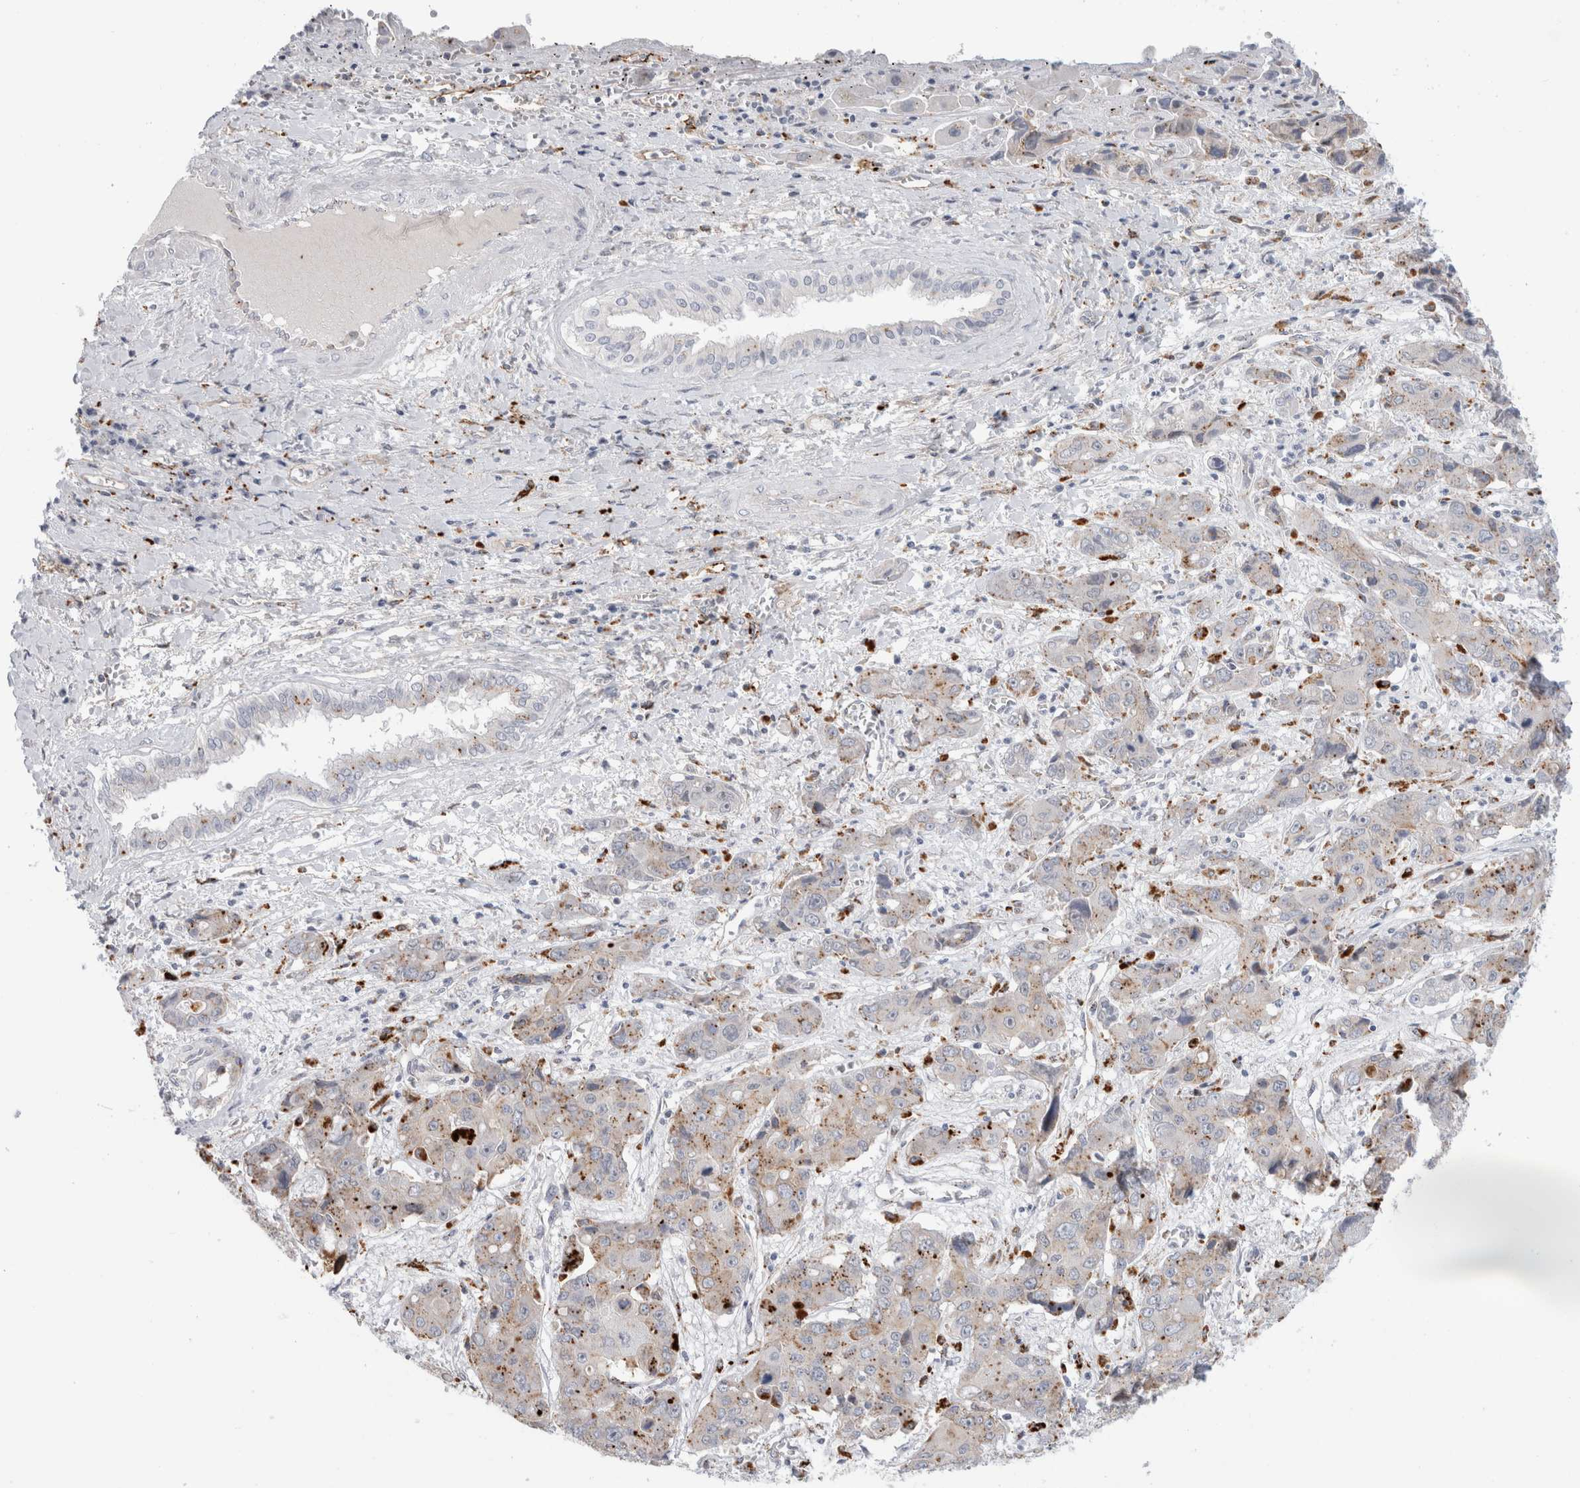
{"staining": {"intensity": "weak", "quantity": ">75%", "location": "cytoplasmic/membranous"}, "tissue": "liver cancer", "cell_type": "Tumor cells", "image_type": "cancer", "snomed": [{"axis": "morphology", "description": "Cholangiocarcinoma"}, {"axis": "topography", "description": "Liver"}], "caption": "A brown stain highlights weak cytoplasmic/membranous expression of a protein in liver cancer (cholangiocarcinoma) tumor cells.", "gene": "ANKMY1", "patient": {"sex": "male", "age": 67}}